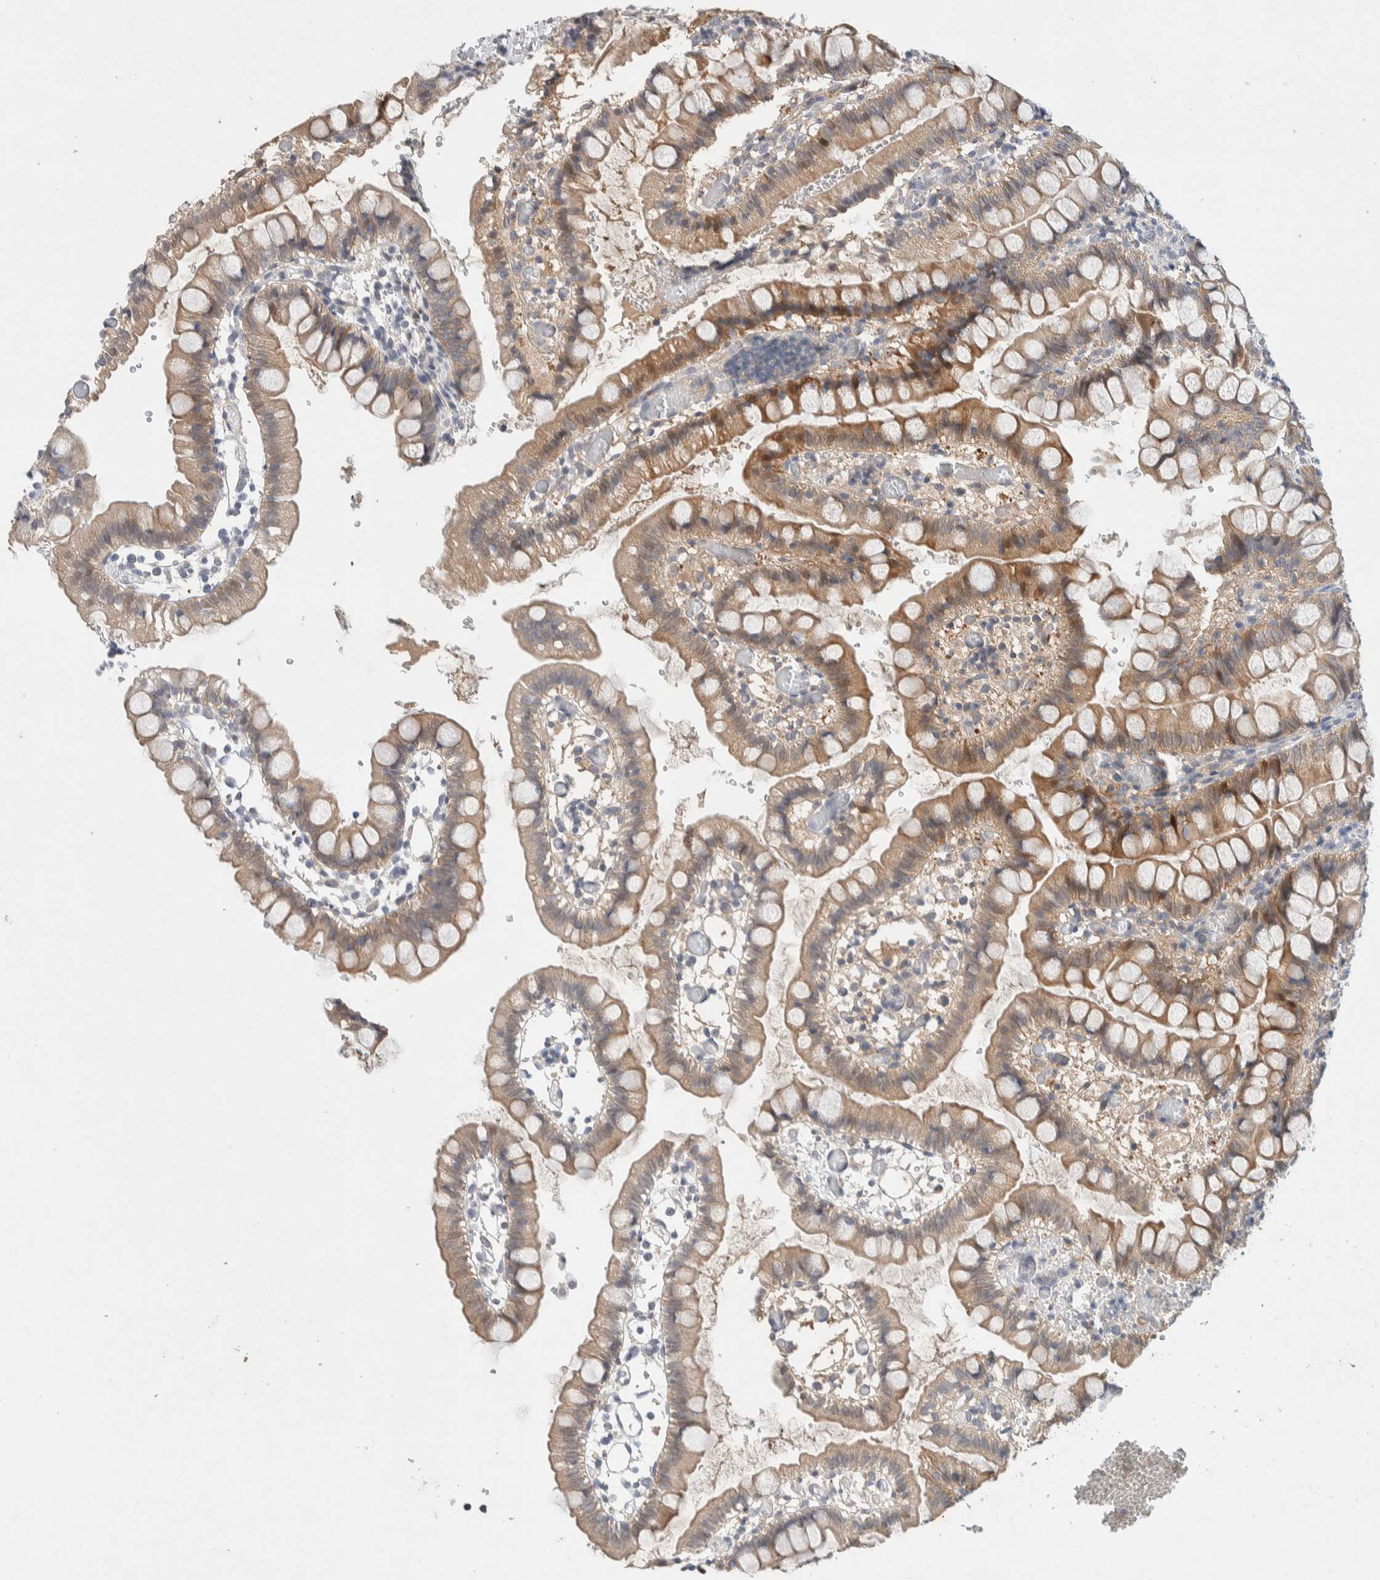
{"staining": {"intensity": "moderate", "quantity": ">75%", "location": "cytoplasmic/membranous"}, "tissue": "small intestine", "cell_type": "Glandular cells", "image_type": "normal", "snomed": [{"axis": "morphology", "description": "Normal tissue, NOS"}, {"axis": "morphology", "description": "Developmental malformation"}, {"axis": "topography", "description": "Small intestine"}], "caption": "DAB immunohistochemical staining of unremarkable human small intestine exhibits moderate cytoplasmic/membranous protein expression in about >75% of glandular cells.", "gene": "DEPTOR", "patient": {"sex": "male"}}